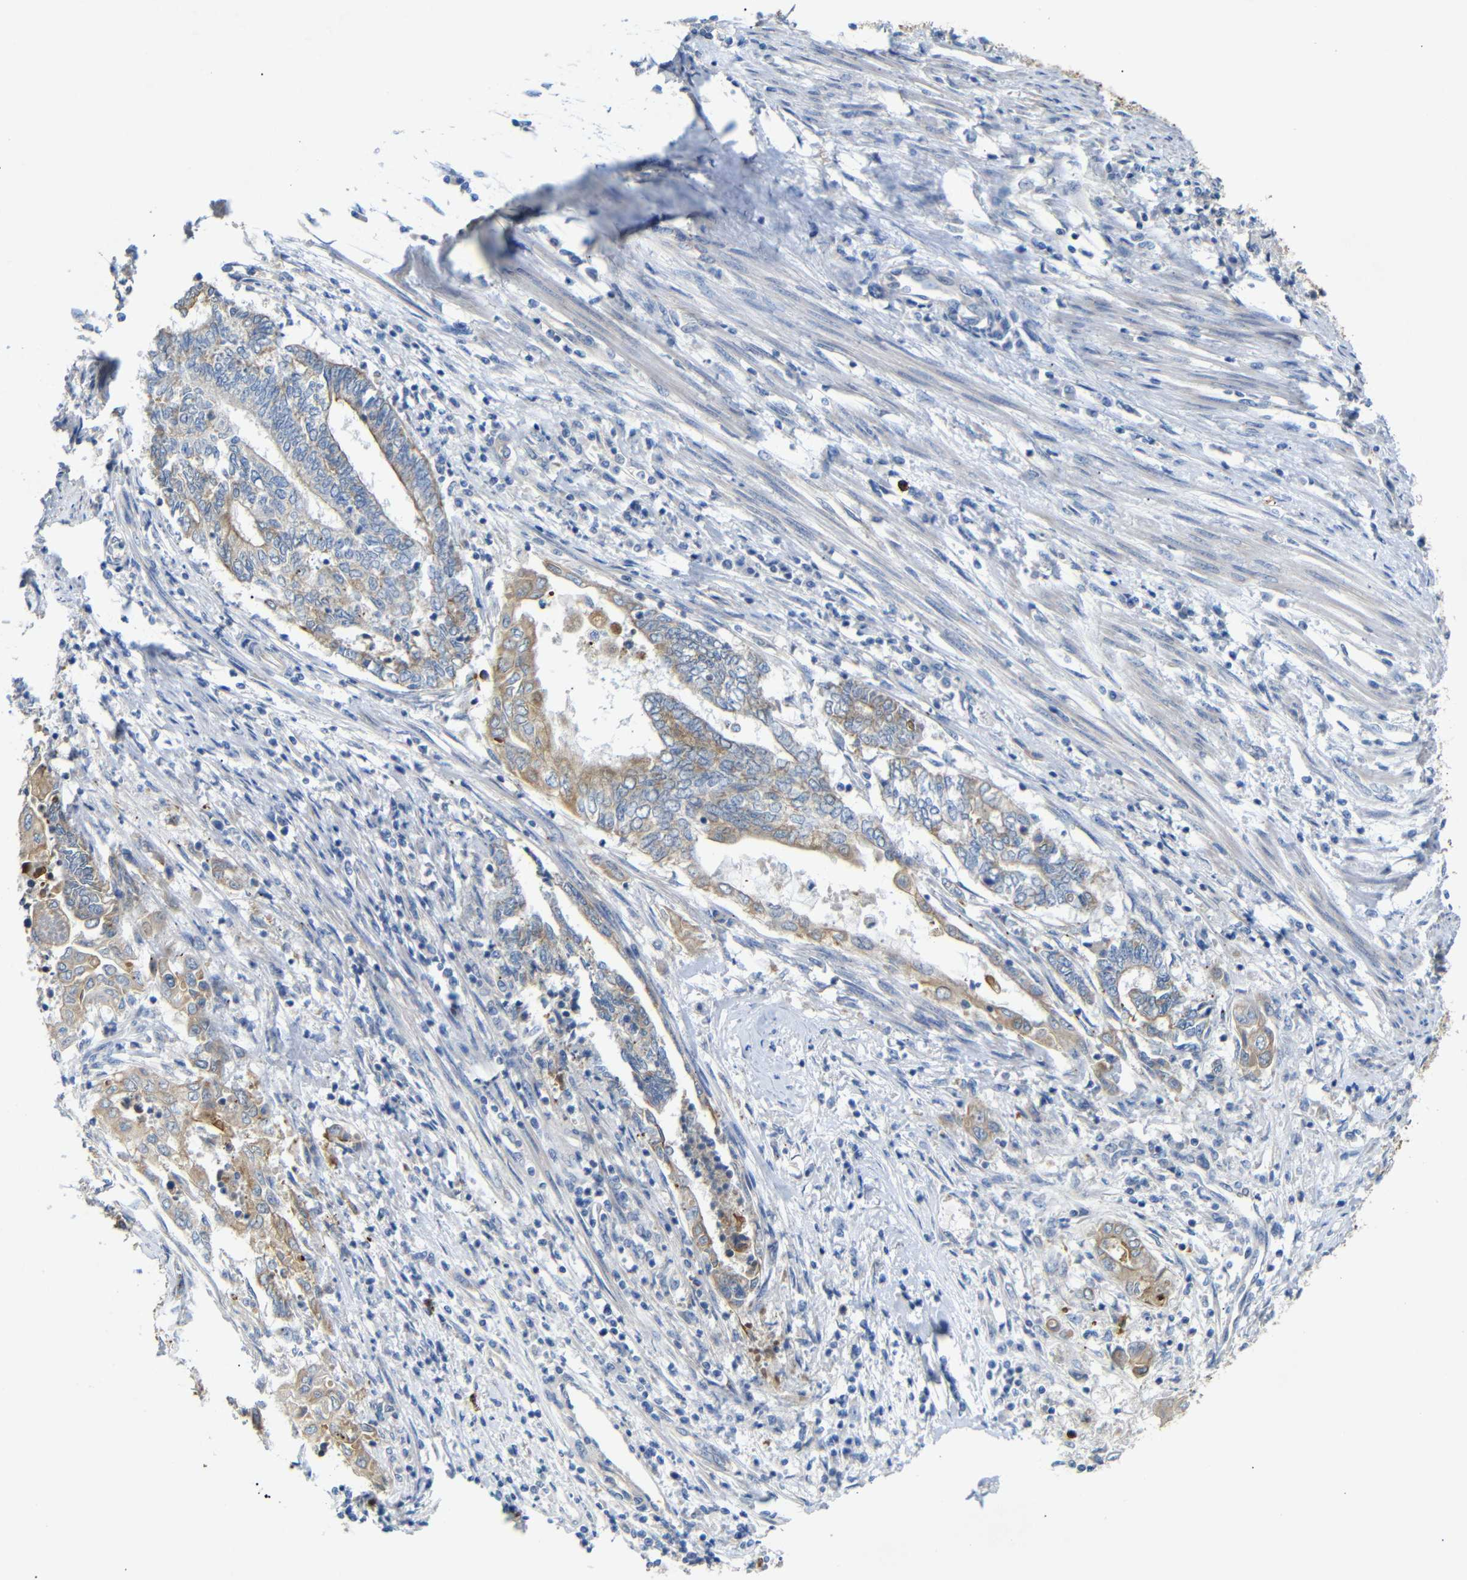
{"staining": {"intensity": "moderate", "quantity": ">75%", "location": "cytoplasmic/membranous"}, "tissue": "endometrial cancer", "cell_type": "Tumor cells", "image_type": "cancer", "snomed": [{"axis": "morphology", "description": "Adenocarcinoma, NOS"}, {"axis": "topography", "description": "Uterus"}, {"axis": "topography", "description": "Endometrium"}], "caption": "The micrograph reveals staining of endometrial cancer, revealing moderate cytoplasmic/membranous protein expression (brown color) within tumor cells. The staining was performed using DAB (3,3'-diaminobenzidine) to visualize the protein expression in brown, while the nuclei were stained in blue with hematoxylin (Magnification: 20x).", "gene": "ALOX15", "patient": {"sex": "female", "age": 70}}